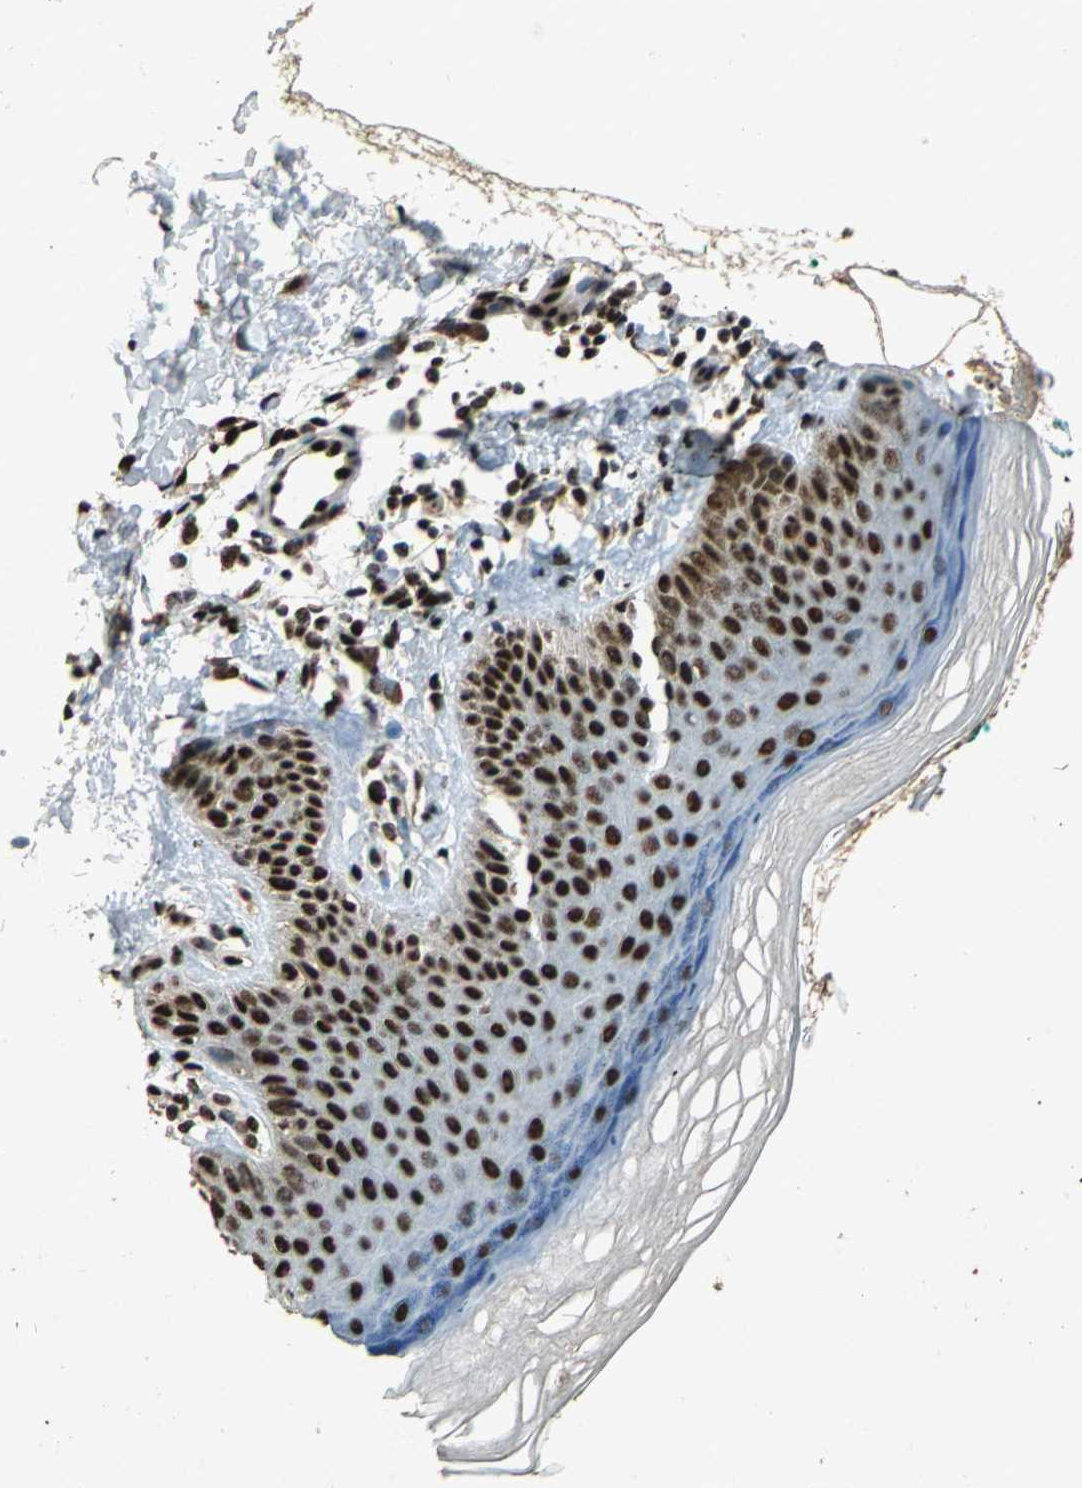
{"staining": {"intensity": "moderate", "quantity": ">75%", "location": "nuclear"}, "tissue": "skin", "cell_type": "Fibroblasts", "image_type": "normal", "snomed": [{"axis": "morphology", "description": "Normal tissue, NOS"}, {"axis": "topography", "description": "Skin"}], "caption": "This histopathology image exhibits immunohistochemistry (IHC) staining of normal skin, with medium moderate nuclear staining in about >75% of fibroblasts.", "gene": "MTA2", "patient": {"sex": "male", "age": 26}}